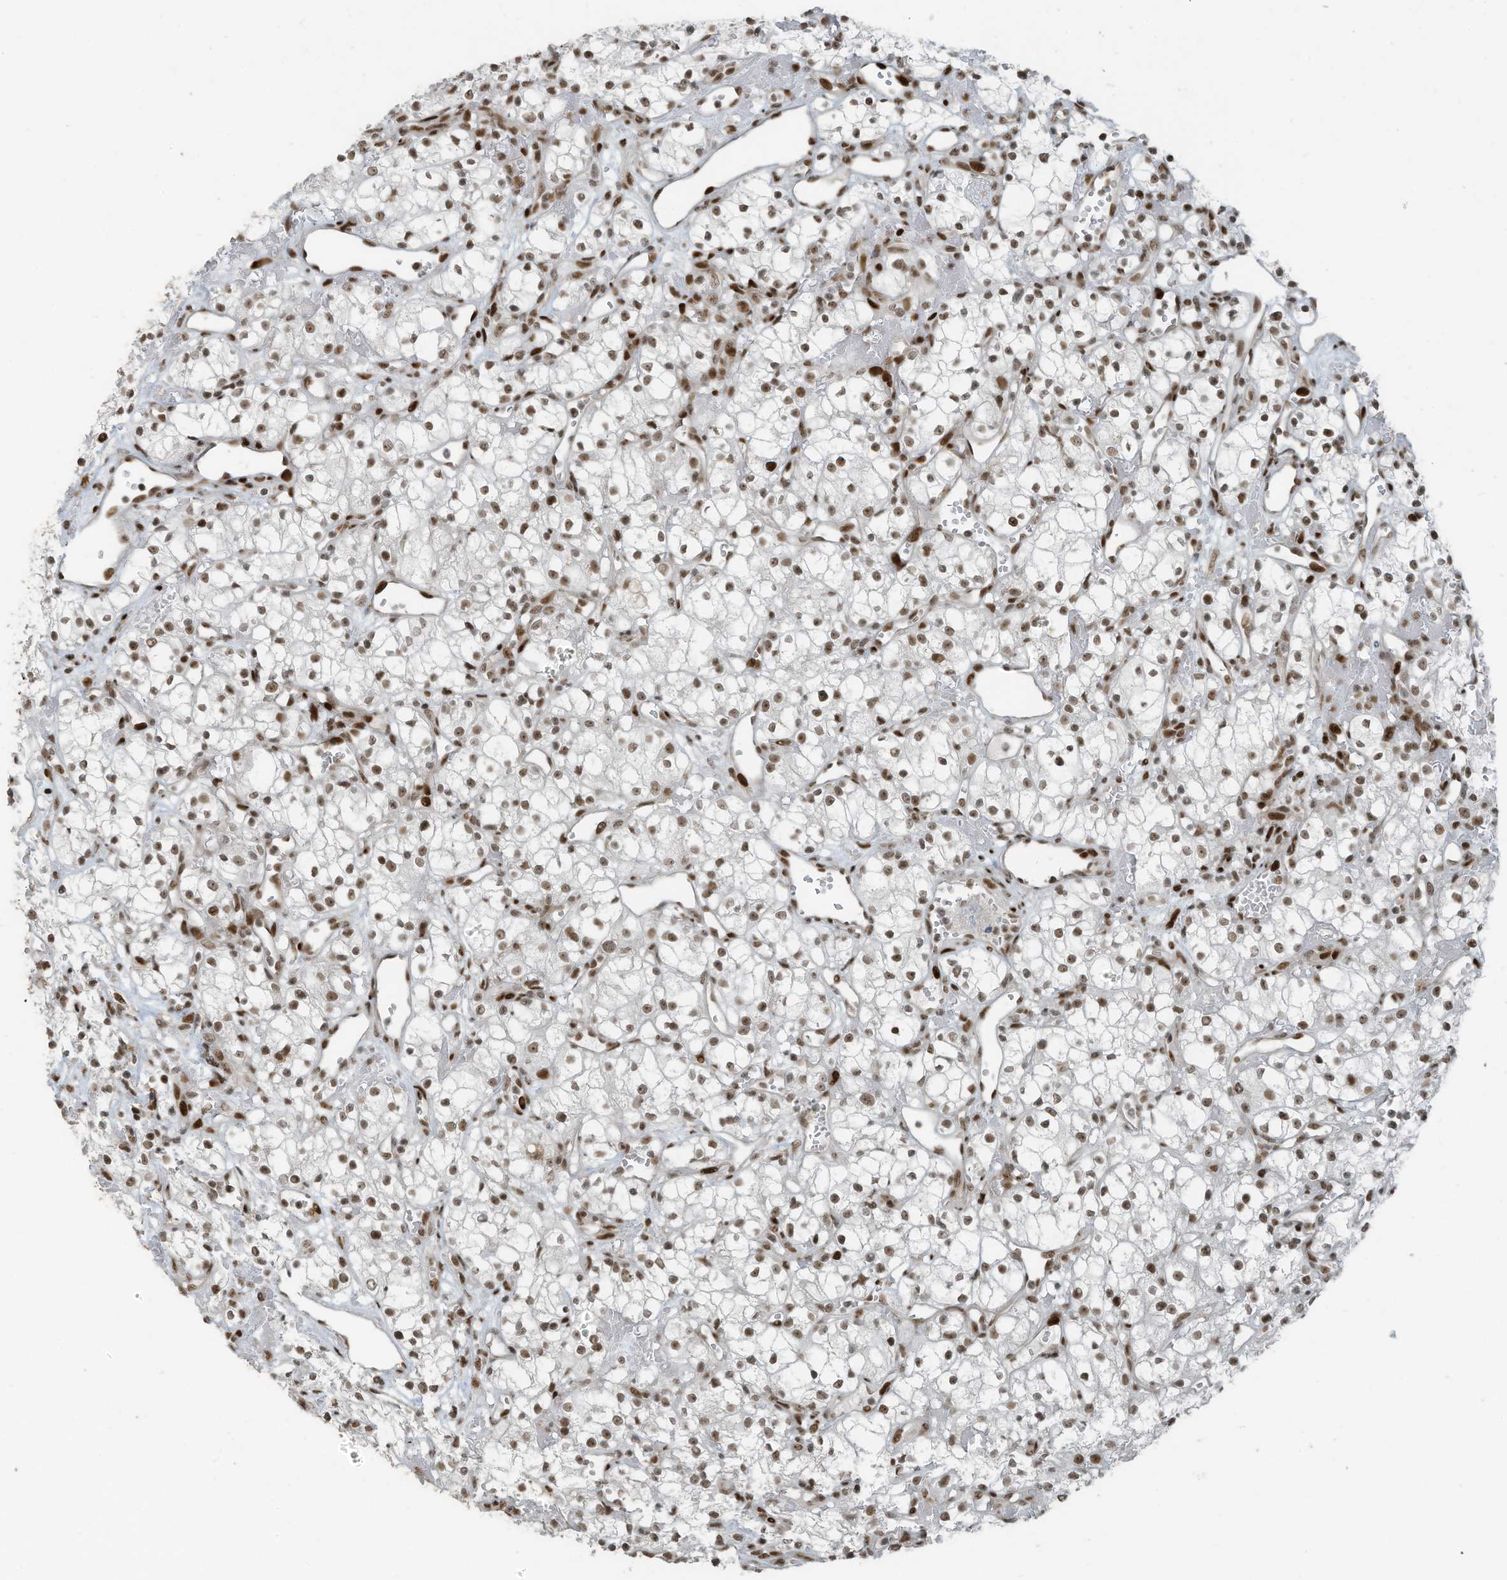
{"staining": {"intensity": "weak", "quantity": ">75%", "location": "nuclear"}, "tissue": "renal cancer", "cell_type": "Tumor cells", "image_type": "cancer", "snomed": [{"axis": "morphology", "description": "Adenocarcinoma, NOS"}, {"axis": "topography", "description": "Kidney"}], "caption": "Tumor cells display weak nuclear expression in approximately >75% of cells in renal cancer. (IHC, brightfield microscopy, high magnification).", "gene": "PCNP", "patient": {"sex": "male", "age": 59}}